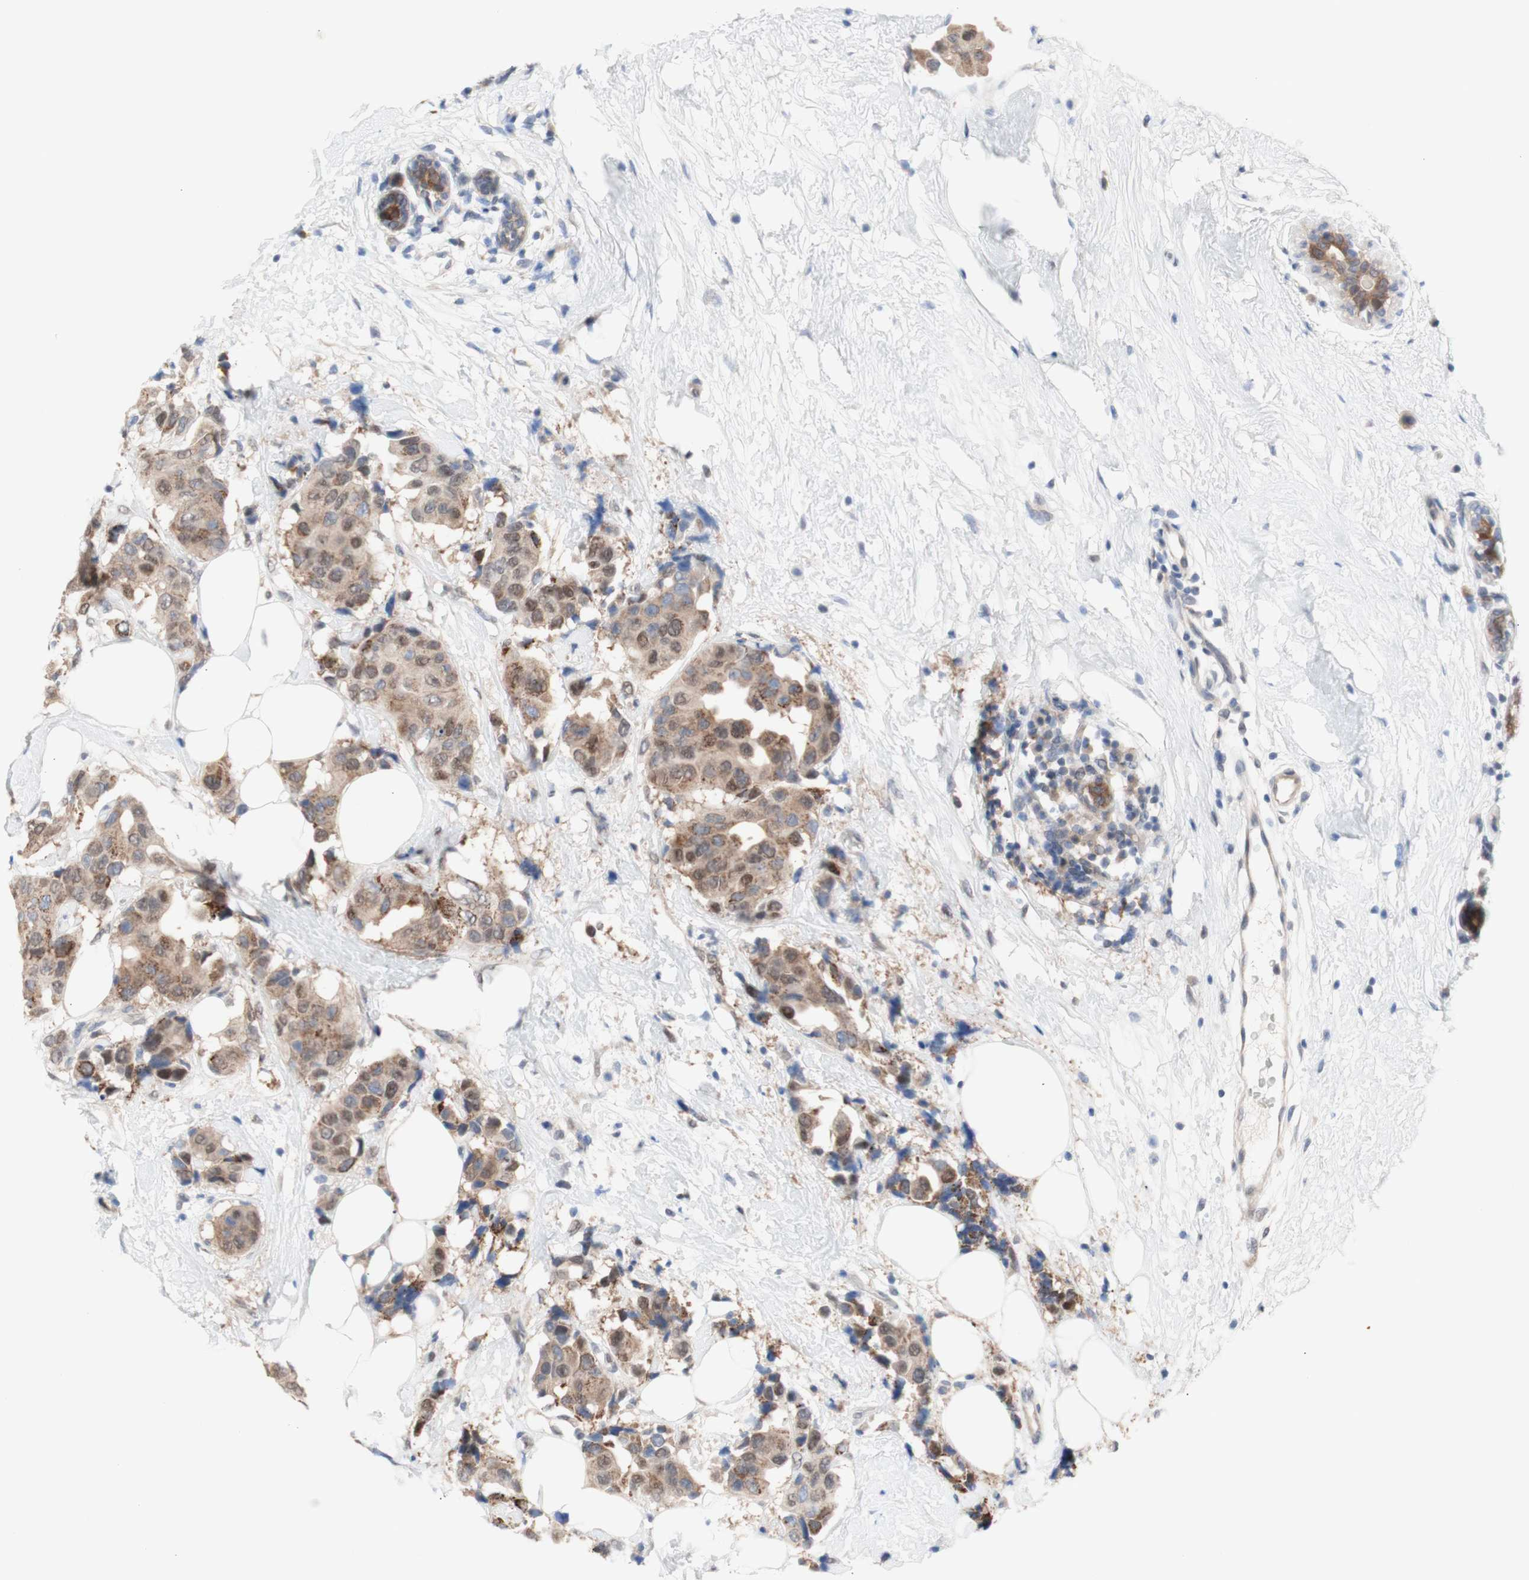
{"staining": {"intensity": "moderate", "quantity": "<25%", "location": "cytoplasmic/membranous"}, "tissue": "breast cancer", "cell_type": "Tumor cells", "image_type": "cancer", "snomed": [{"axis": "morphology", "description": "Normal tissue, NOS"}, {"axis": "morphology", "description": "Duct carcinoma"}, {"axis": "topography", "description": "Breast"}], "caption": "This histopathology image reveals IHC staining of breast cancer, with low moderate cytoplasmic/membranous positivity in about <25% of tumor cells.", "gene": "PRMT5", "patient": {"sex": "female", "age": 39}}